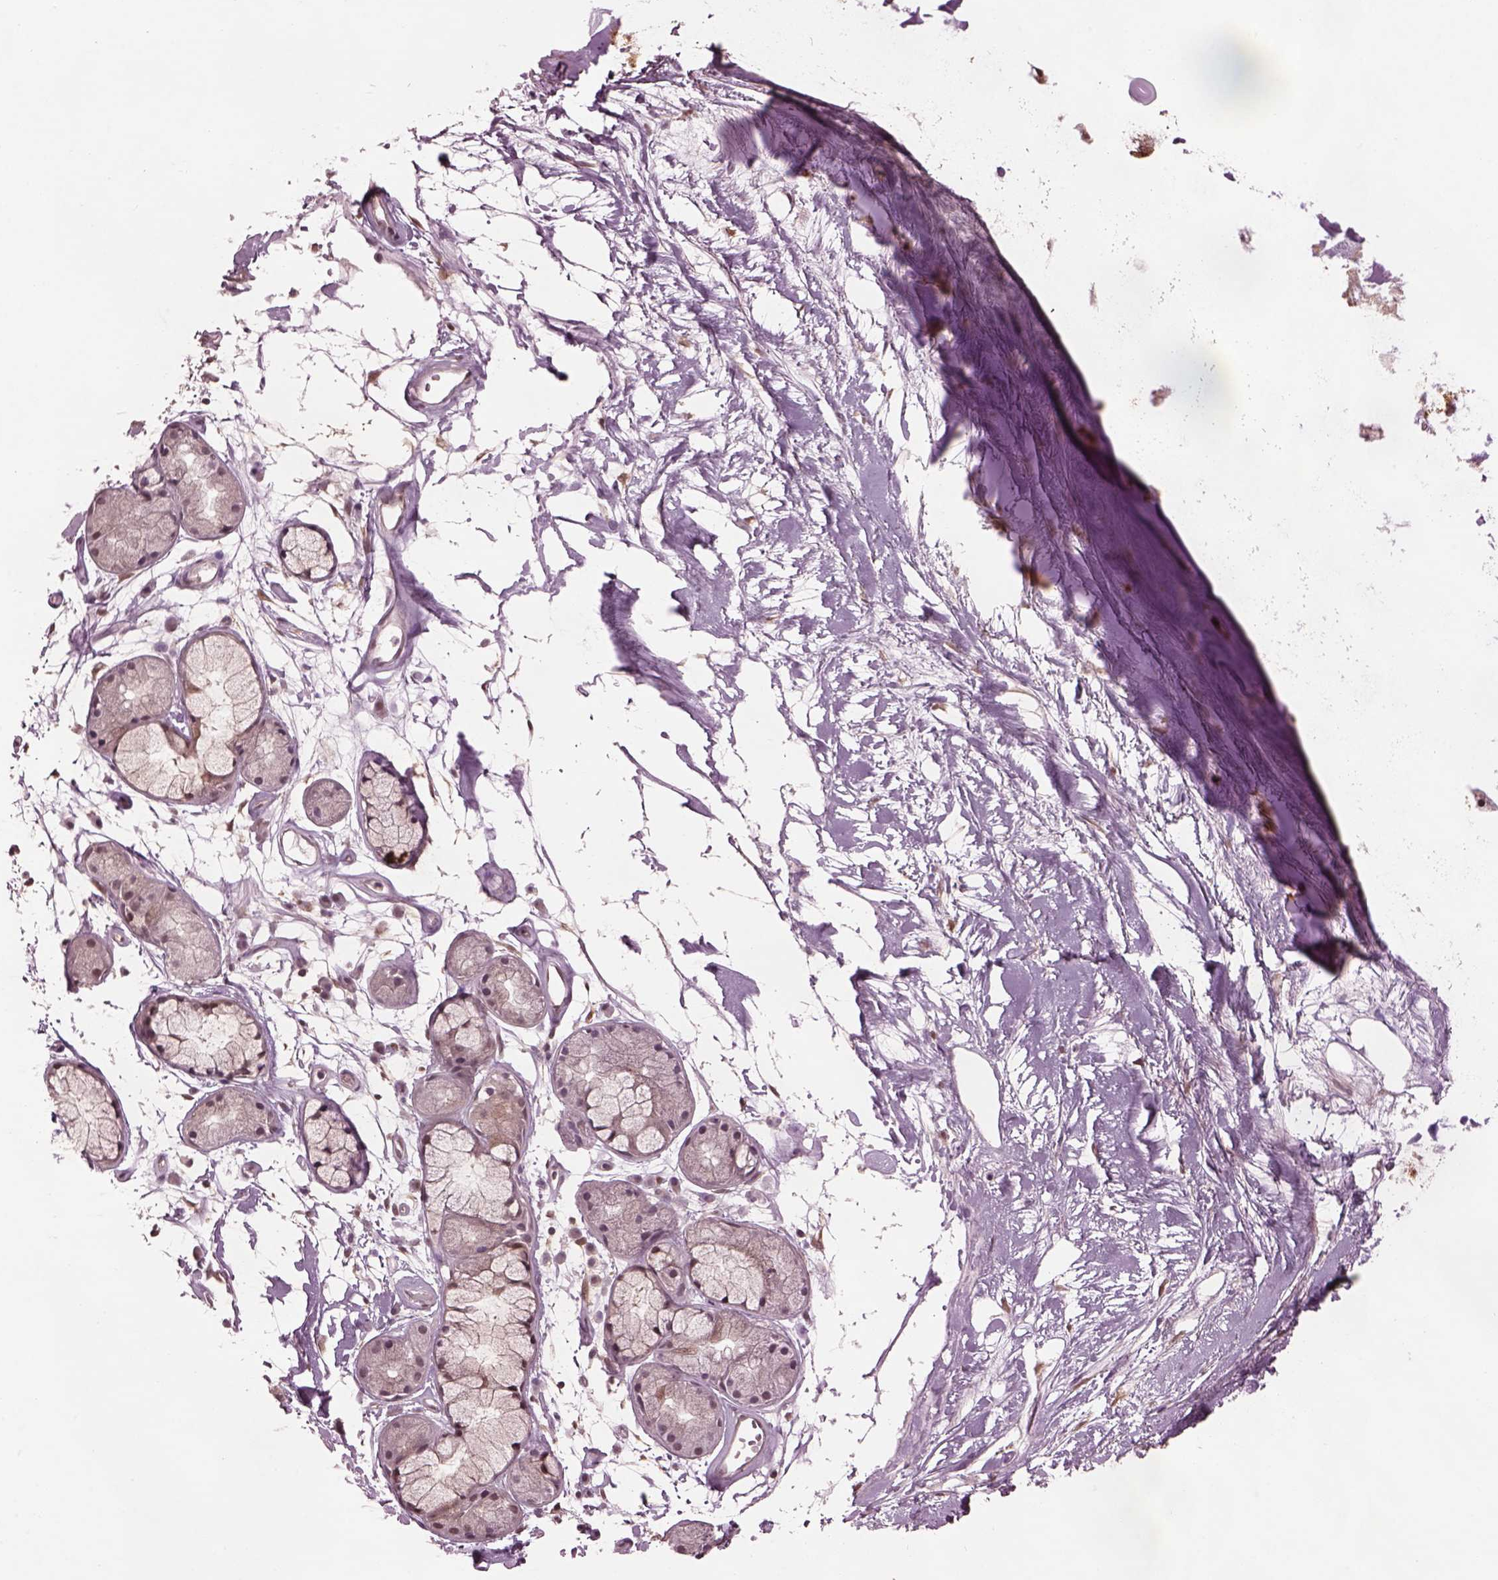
{"staining": {"intensity": "strong", "quantity": ">75%", "location": "cytoplasmic/membranous,nuclear"}, "tissue": "soft tissue", "cell_type": "Chondrocytes", "image_type": "normal", "snomed": [{"axis": "morphology", "description": "Normal tissue, NOS"}, {"axis": "morphology", "description": "Squamous cell carcinoma, NOS"}, {"axis": "topography", "description": "Cartilage tissue"}, {"axis": "topography", "description": "Lung"}], "caption": "Immunohistochemical staining of unremarkable human soft tissue shows high levels of strong cytoplasmic/membranous,nuclear positivity in about >75% of chondrocytes. The staining is performed using DAB (3,3'-diaminobenzidine) brown chromogen to label protein expression. The nuclei are counter-stained blue using hematoxylin.", "gene": "SRI", "patient": {"sex": "male", "age": 66}}